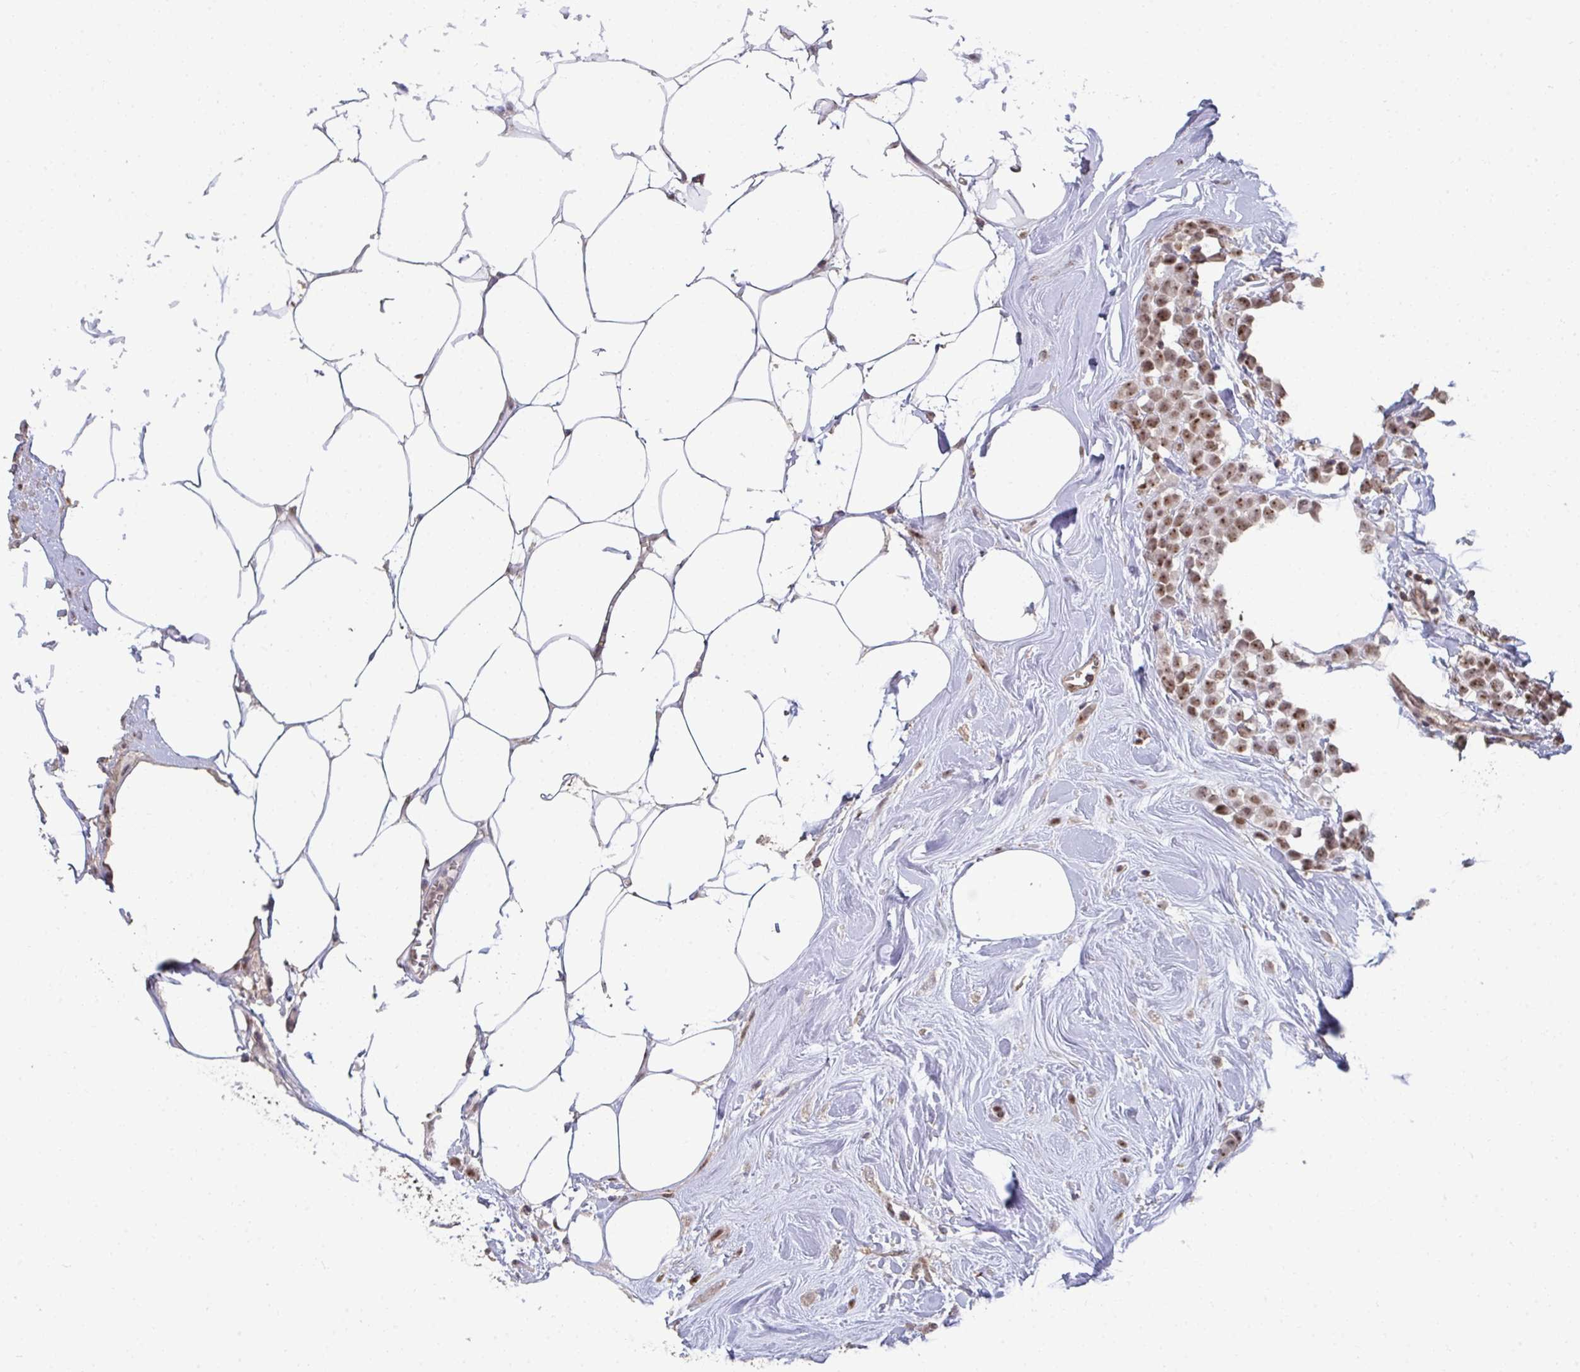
{"staining": {"intensity": "weak", "quantity": ">75%", "location": "nuclear"}, "tissue": "breast cancer", "cell_type": "Tumor cells", "image_type": "cancer", "snomed": [{"axis": "morphology", "description": "Duct carcinoma"}, {"axis": "topography", "description": "Breast"}], "caption": "Immunohistochemical staining of human breast cancer exhibits weak nuclear protein staining in about >75% of tumor cells.", "gene": "SENP3", "patient": {"sex": "female", "age": 80}}